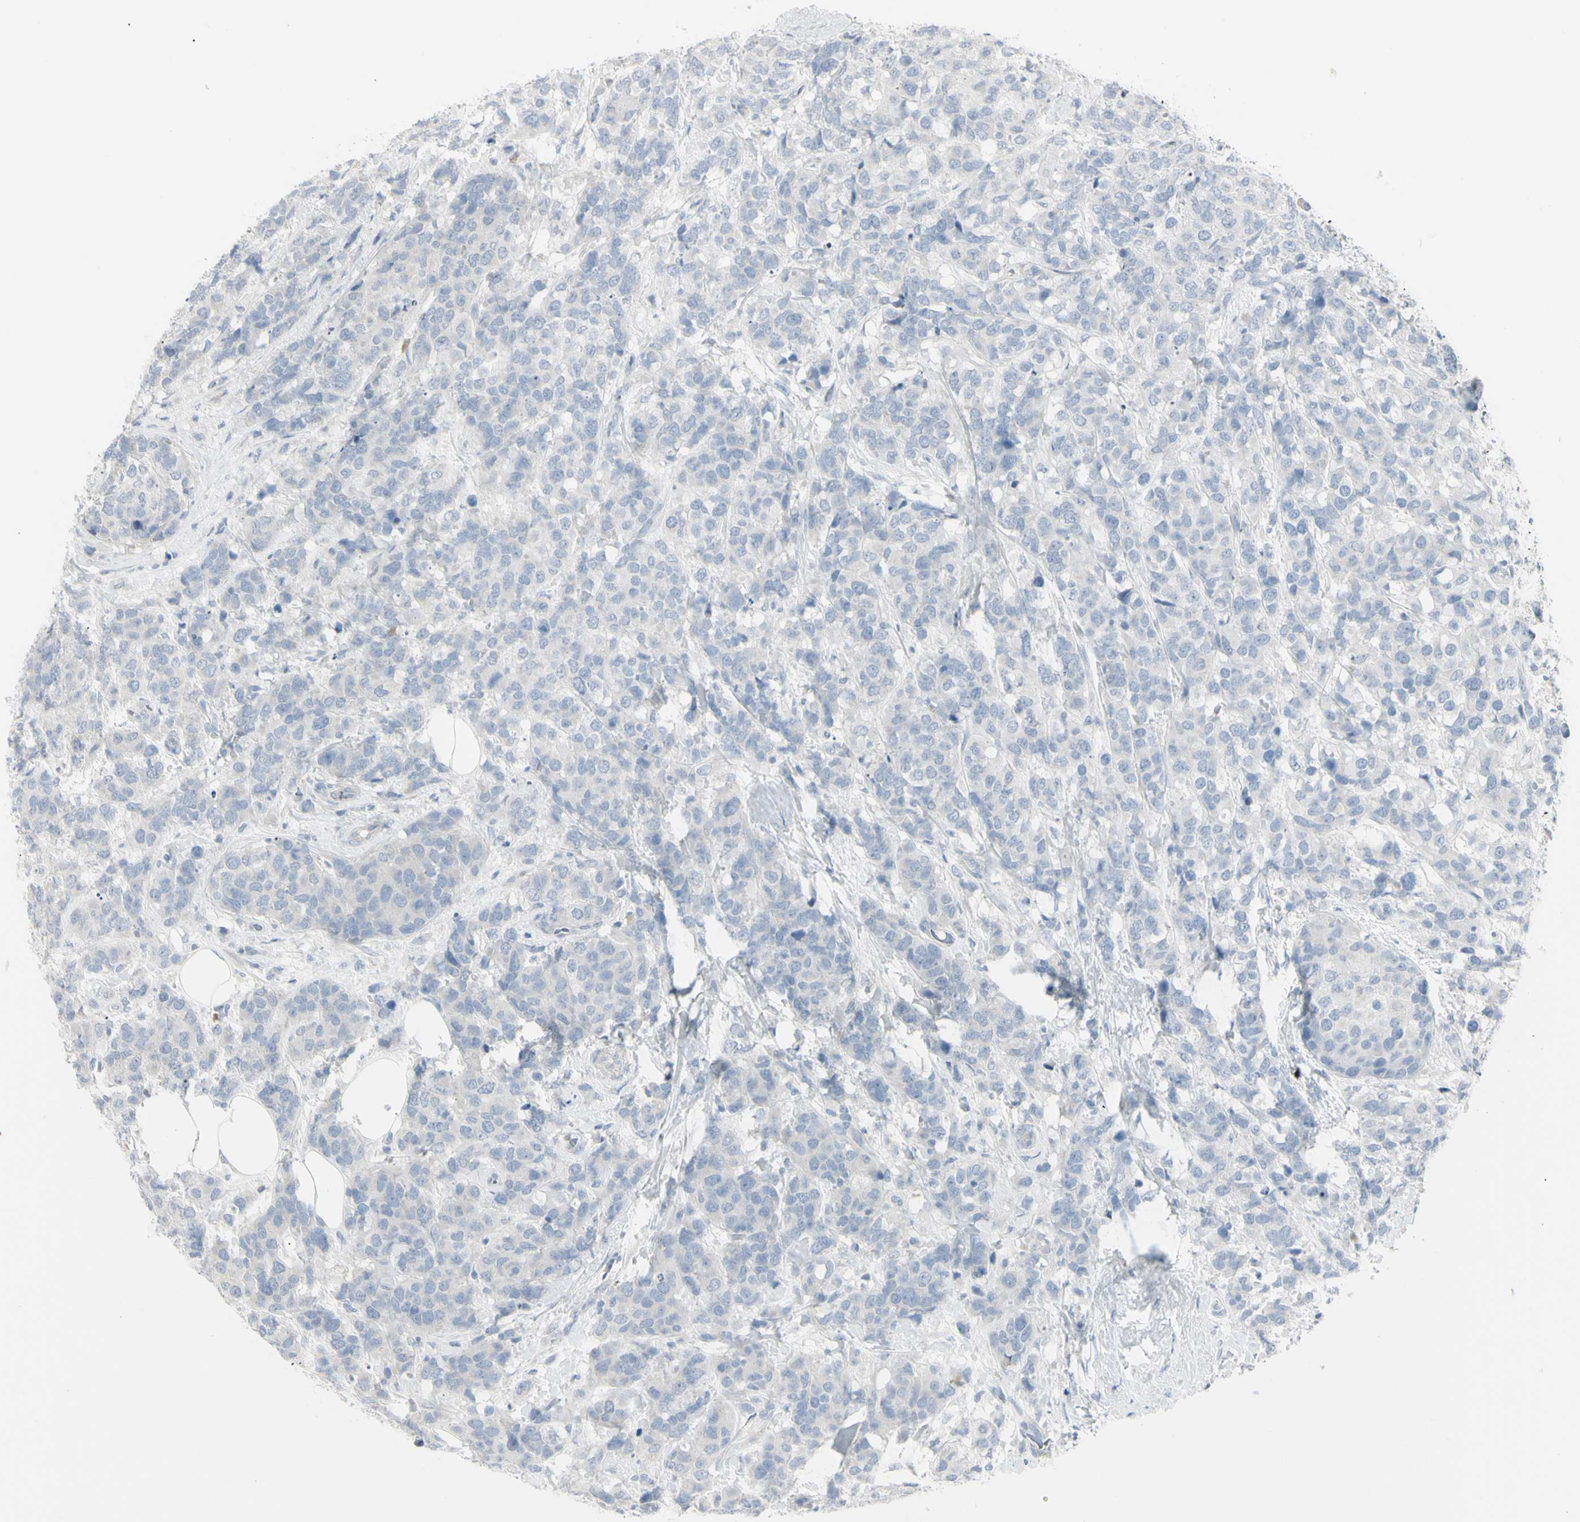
{"staining": {"intensity": "negative", "quantity": "none", "location": "none"}, "tissue": "breast cancer", "cell_type": "Tumor cells", "image_type": "cancer", "snomed": [{"axis": "morphology", "description": "Lobular carcinoma"}, {"axis": "topography", "description": "Breast"}], "caption": "IHC photomicrograph of human breast cancer stained for a protein (brown), which displays no staining in tumor cells. (Stains: DAB immunohistochemistry with hematoxylin counter stain, Microscopy: brightfield microscopy at high magnification).", "gene": "PIP", "patient": {"sex": "female", "age": 59}}